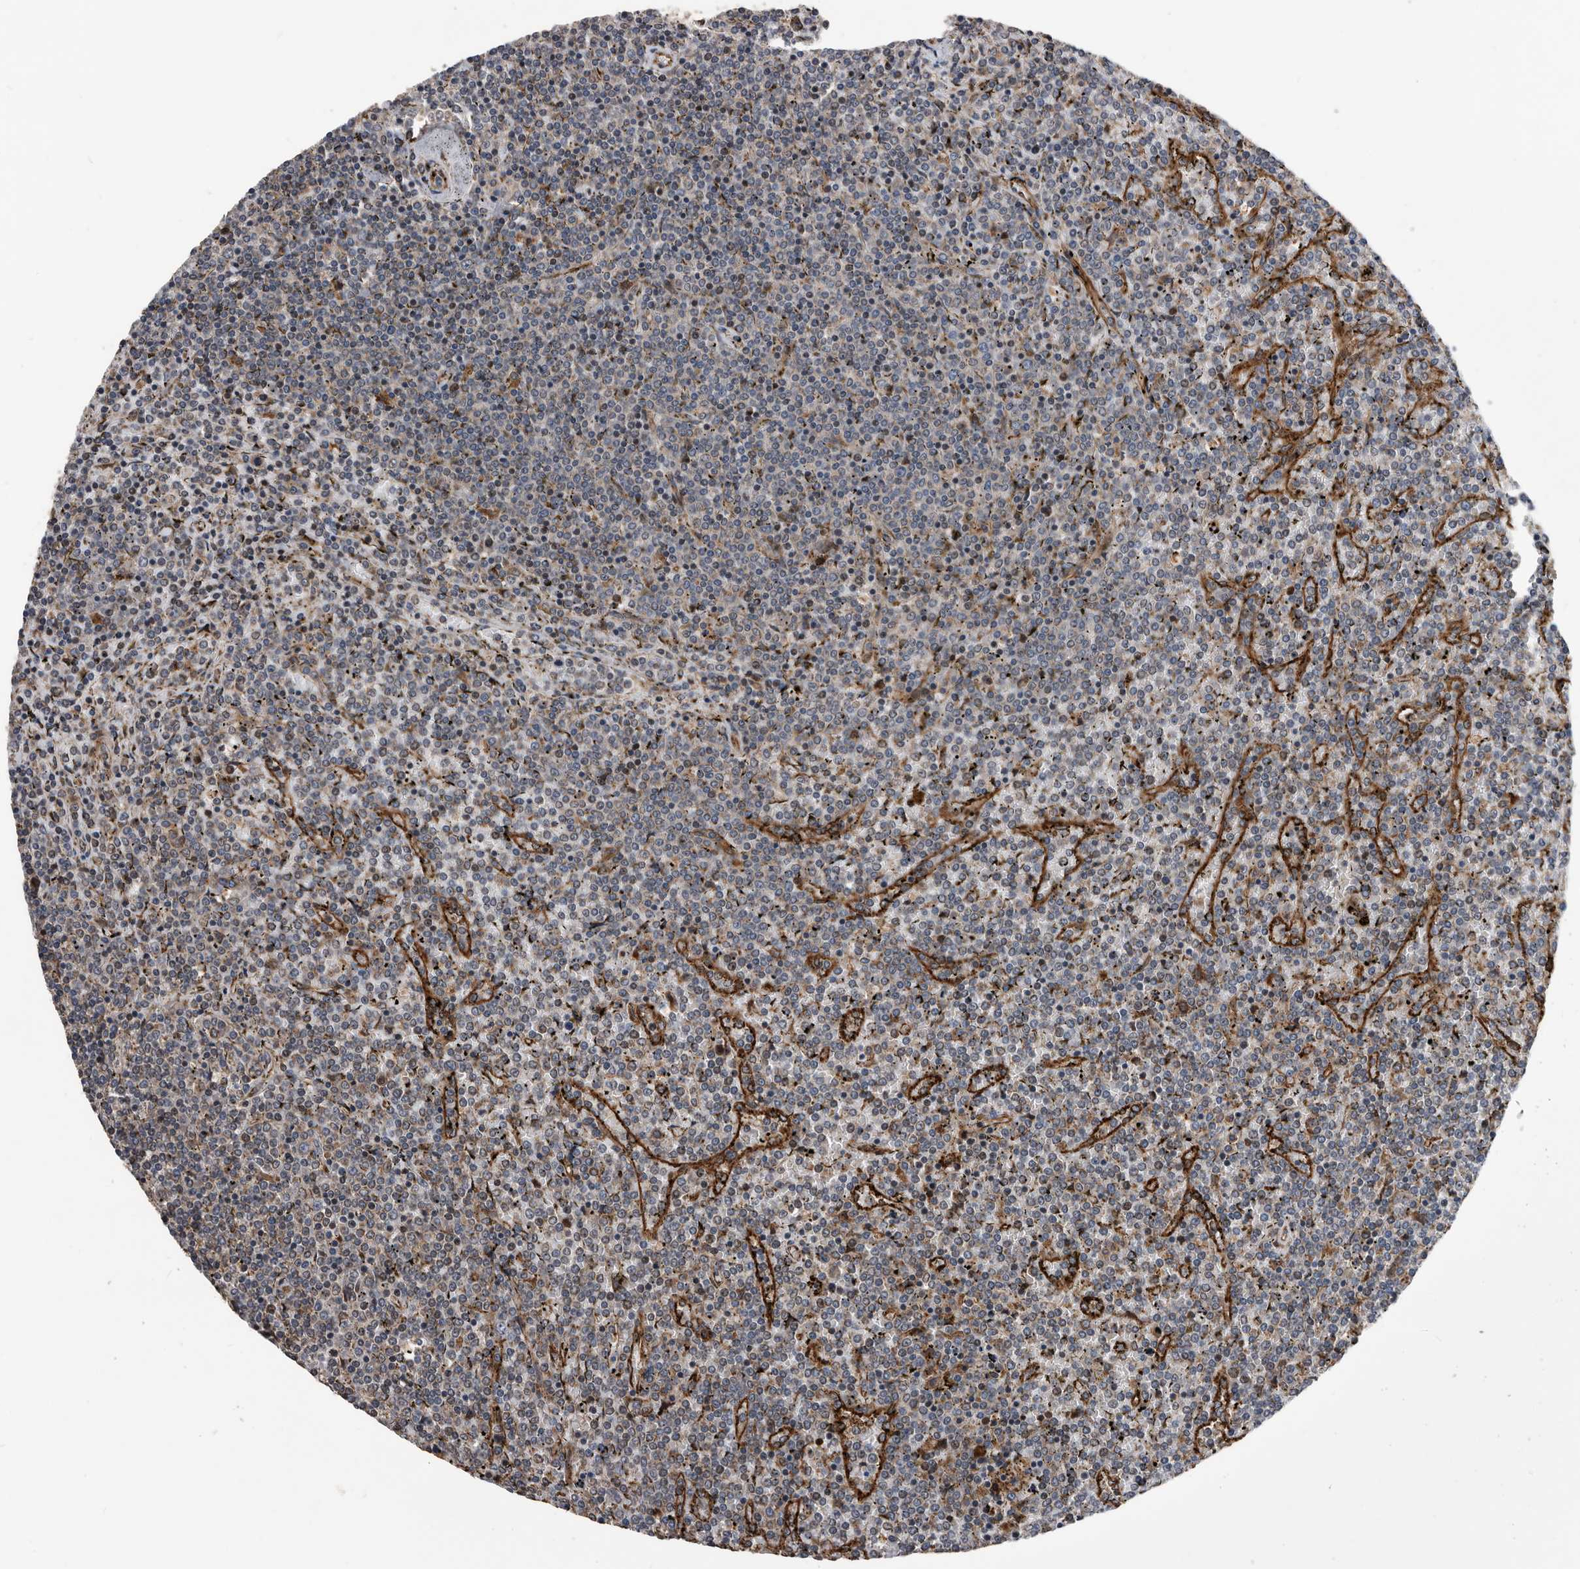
{"staining": {"intensity": "negative", "quantity": "none", "location": "none"}, "tissue": "lymphoma", "cell_type": "Tumor cells", "image_type": "cancer", "snomed": [{"axis": "morphology", "description": "Malignant lymphoma, non-Hodgkin's type, Low grade"}, {"axis": "topography", "description": "Spleen"}], "caption": "Immunohistochemical staining of human lymphoma shows no significant positivity in tumor cells. (DAB (3,3'-diaminobenzidine) immunohistochemistry (IHC) with hematoxylin counter stain).", "gene": "SERINC2", "patient": {"sex": "female", "age": 19}}